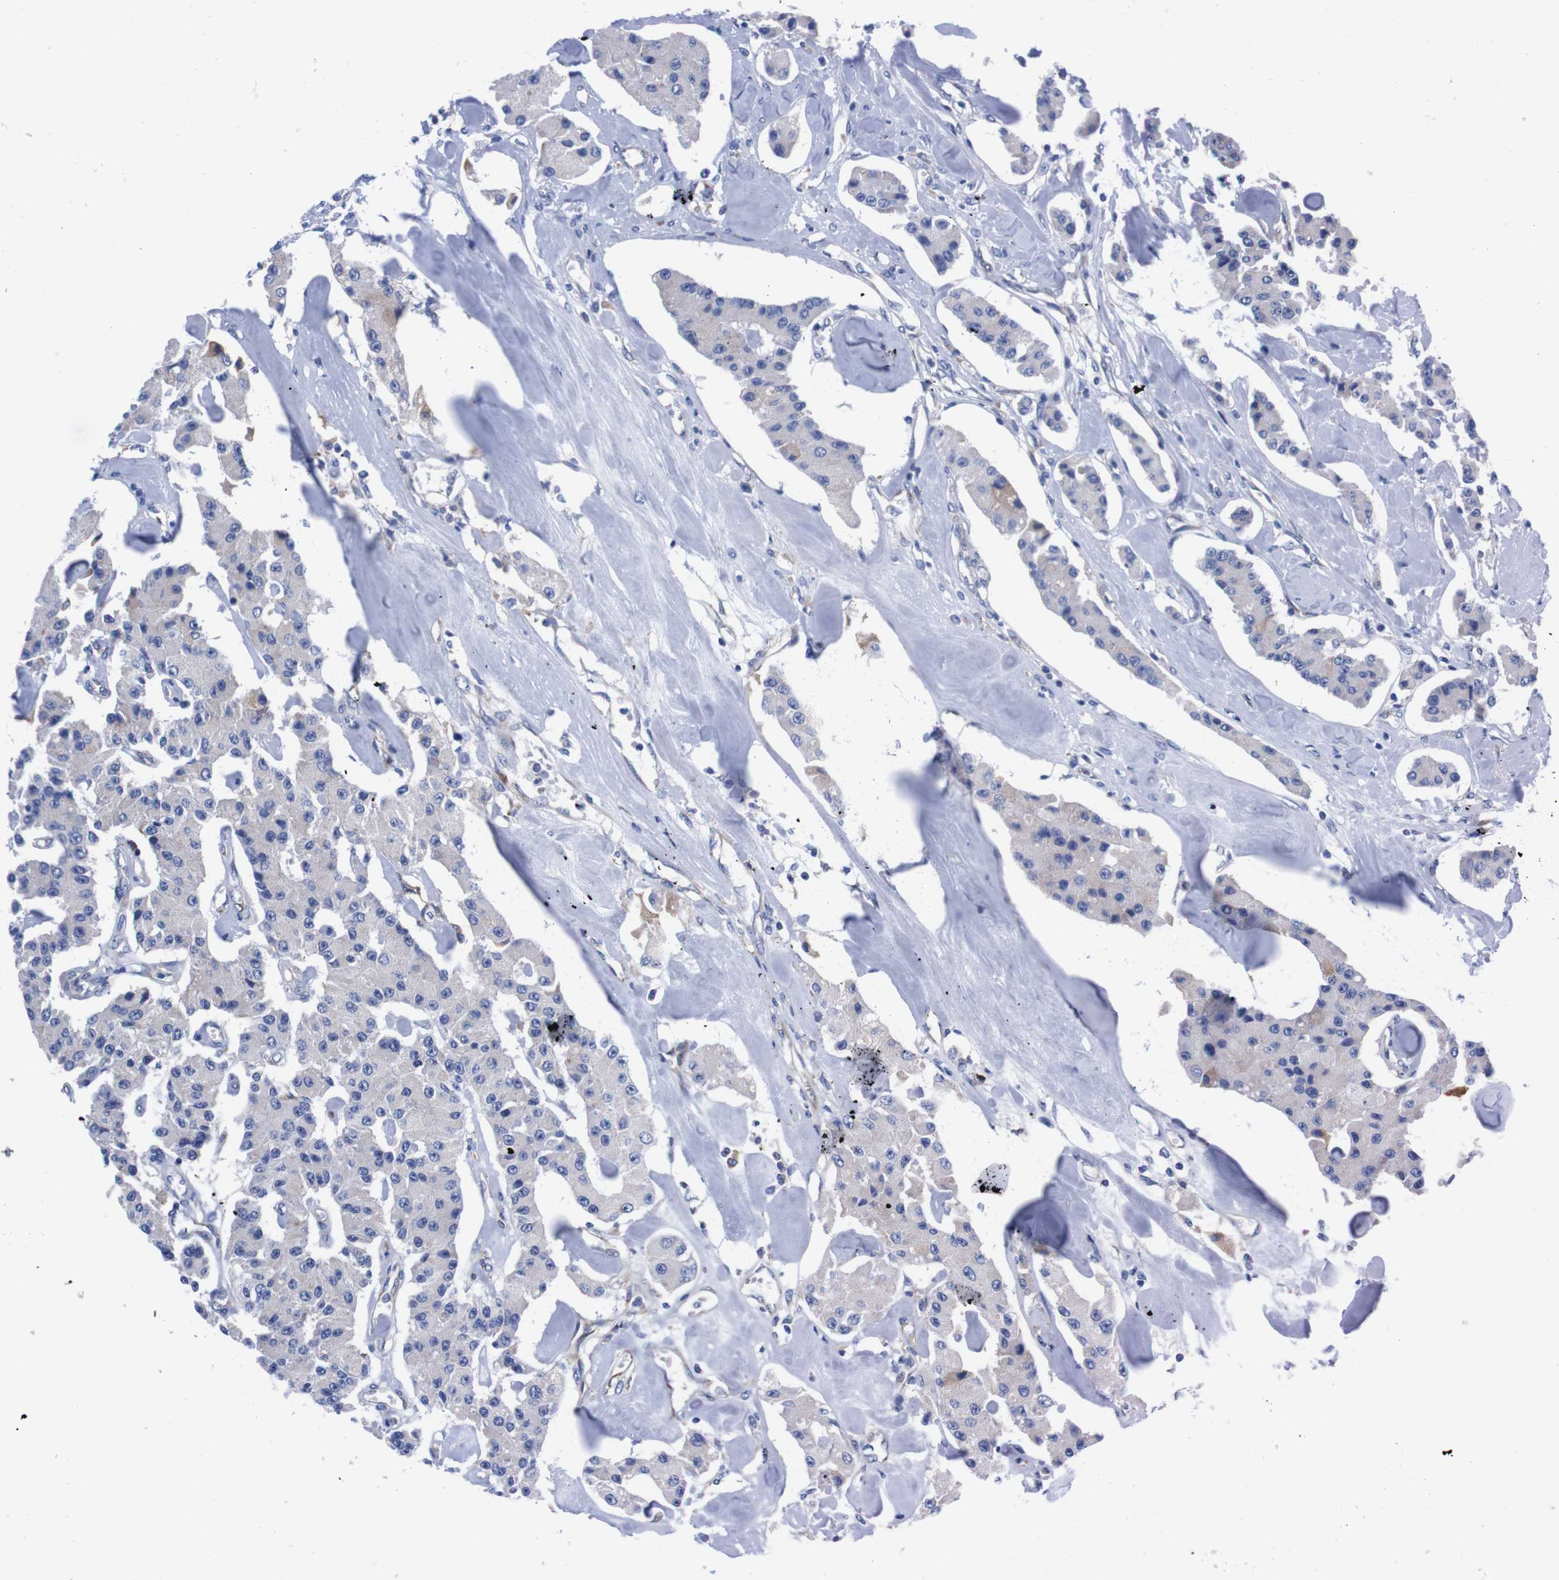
{"staining": {"intensity": "negative", "quantity": "none", "location": "none"}, "tissue": "carcinoid", "cell_type": "Tumor cells", "image_type": "cancer", "snomed": [{"axis": "morphology", "description": "Carcinoid, malignant, NOS"}, {"axis": "topography", "description": "Pancreas"}], "caption": "A micrograph of human malignant carcinoid is negative for staining in tumor cells.", "gene": "NEBL", "patient": {"sex": "male", "age": 41}}